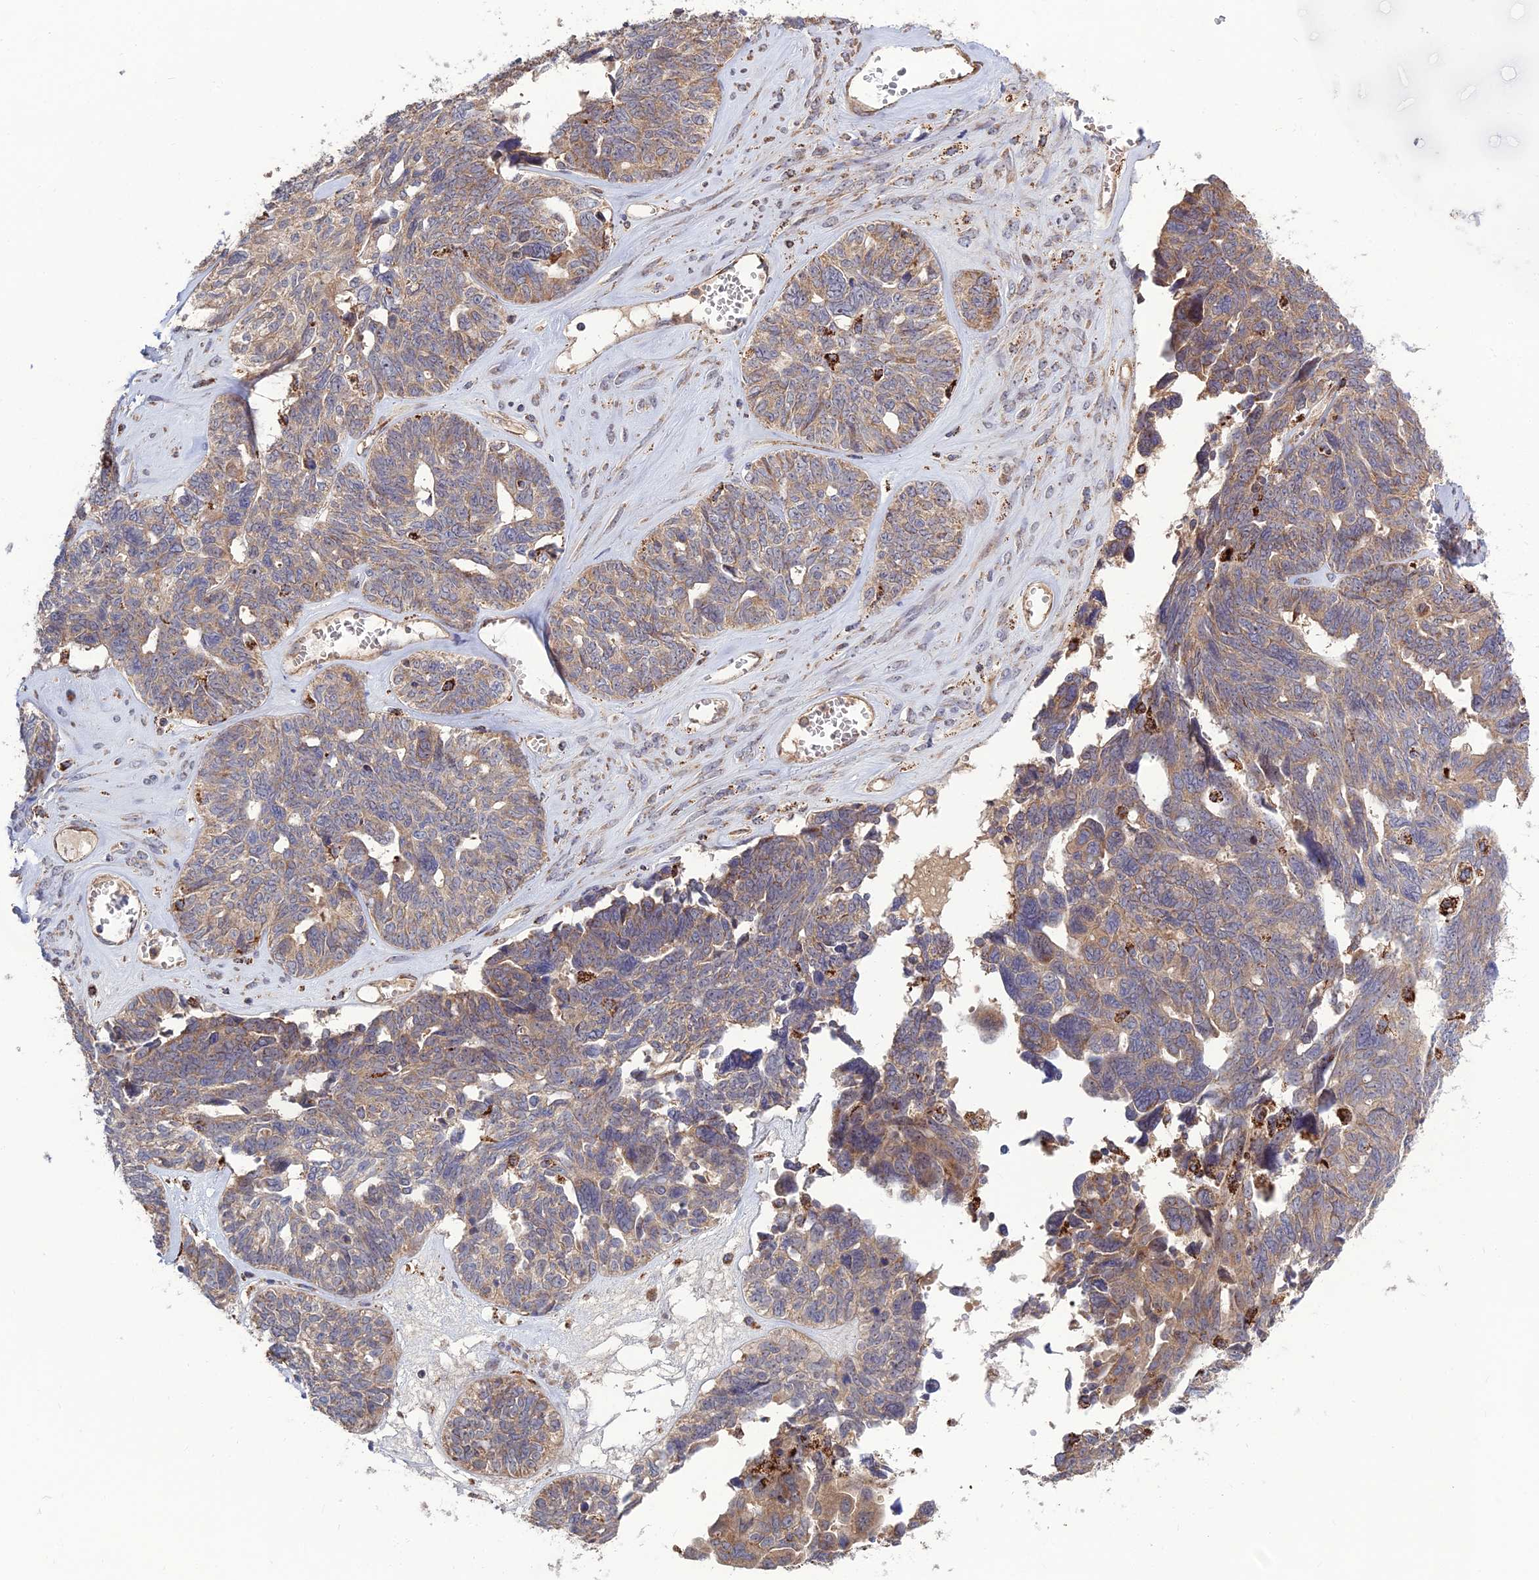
{"staining": {"intensity": "moderate", "quantity": "<25%", "location": "cytoplasmic/membranous"}, "tissue": "ovarian cancer", "cell_type": "Tumor cells", "image_type": "cancer", "snomed": [{"axis": "morphology", "description": "Cystadenocarcinoma, serous, NOS"}, {"axis": "topography", "description": "Ovary"}], "caption": "Immunohistochemistry of serous cystadenocarcinoma (ovarian) displays low levels of moderate cytoplasmic/membranous positivity in approximately <25% of tumor cells.", "gene": "RIC8B", "patient": {"sex": "female", "age": 79}}